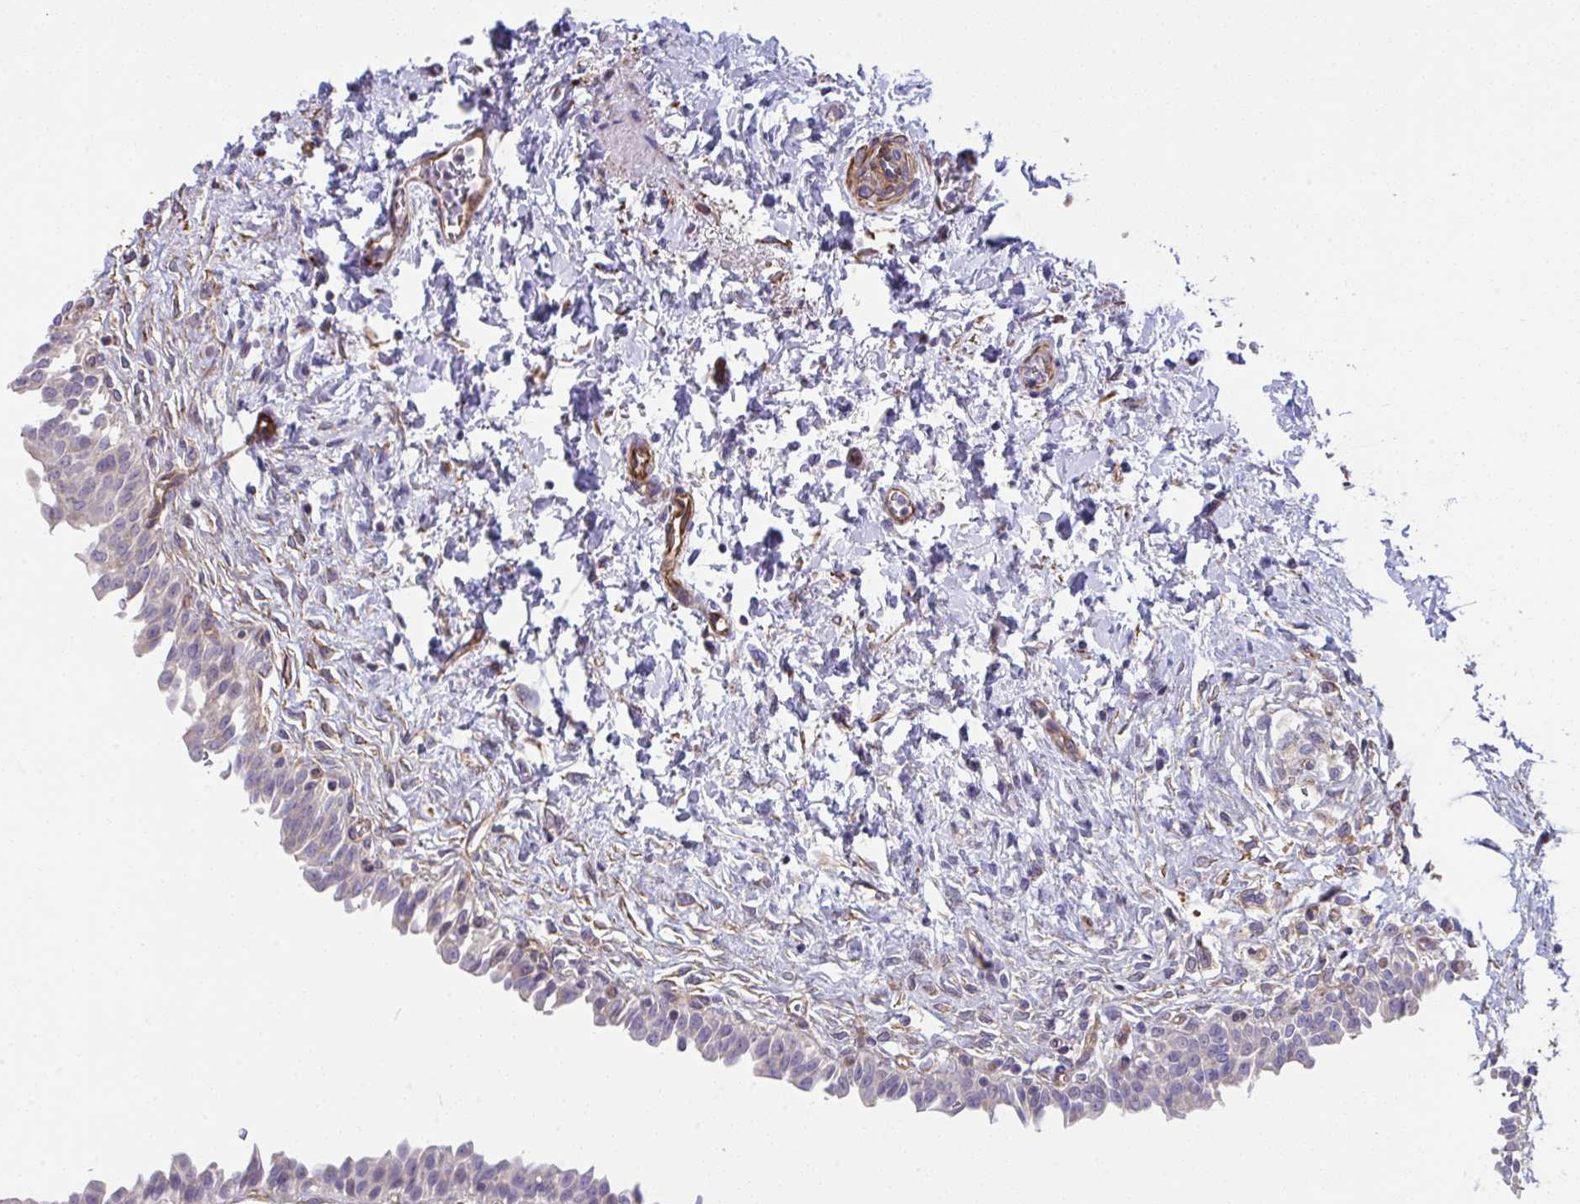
{"staining": {"intensity": "negative", "quantity": "none", "location": "none"}, "tissue": "urinary bladder", "cell_type": "Urothelial cells", "image_type": "normal", "snomed": [{"axis": "morphology", "description": "Normal tissue, NOS"}, {"axis": "topography", "description": "Urinary bladder"}], "caption": "Protein analysis of benign urinary bladder demonstrates no significant expression in urothelial cells. (DAB IHC with hematoxylin counter stain).", "gene": "MYL12A", "patient": {"sex": "male", "age": 37}}